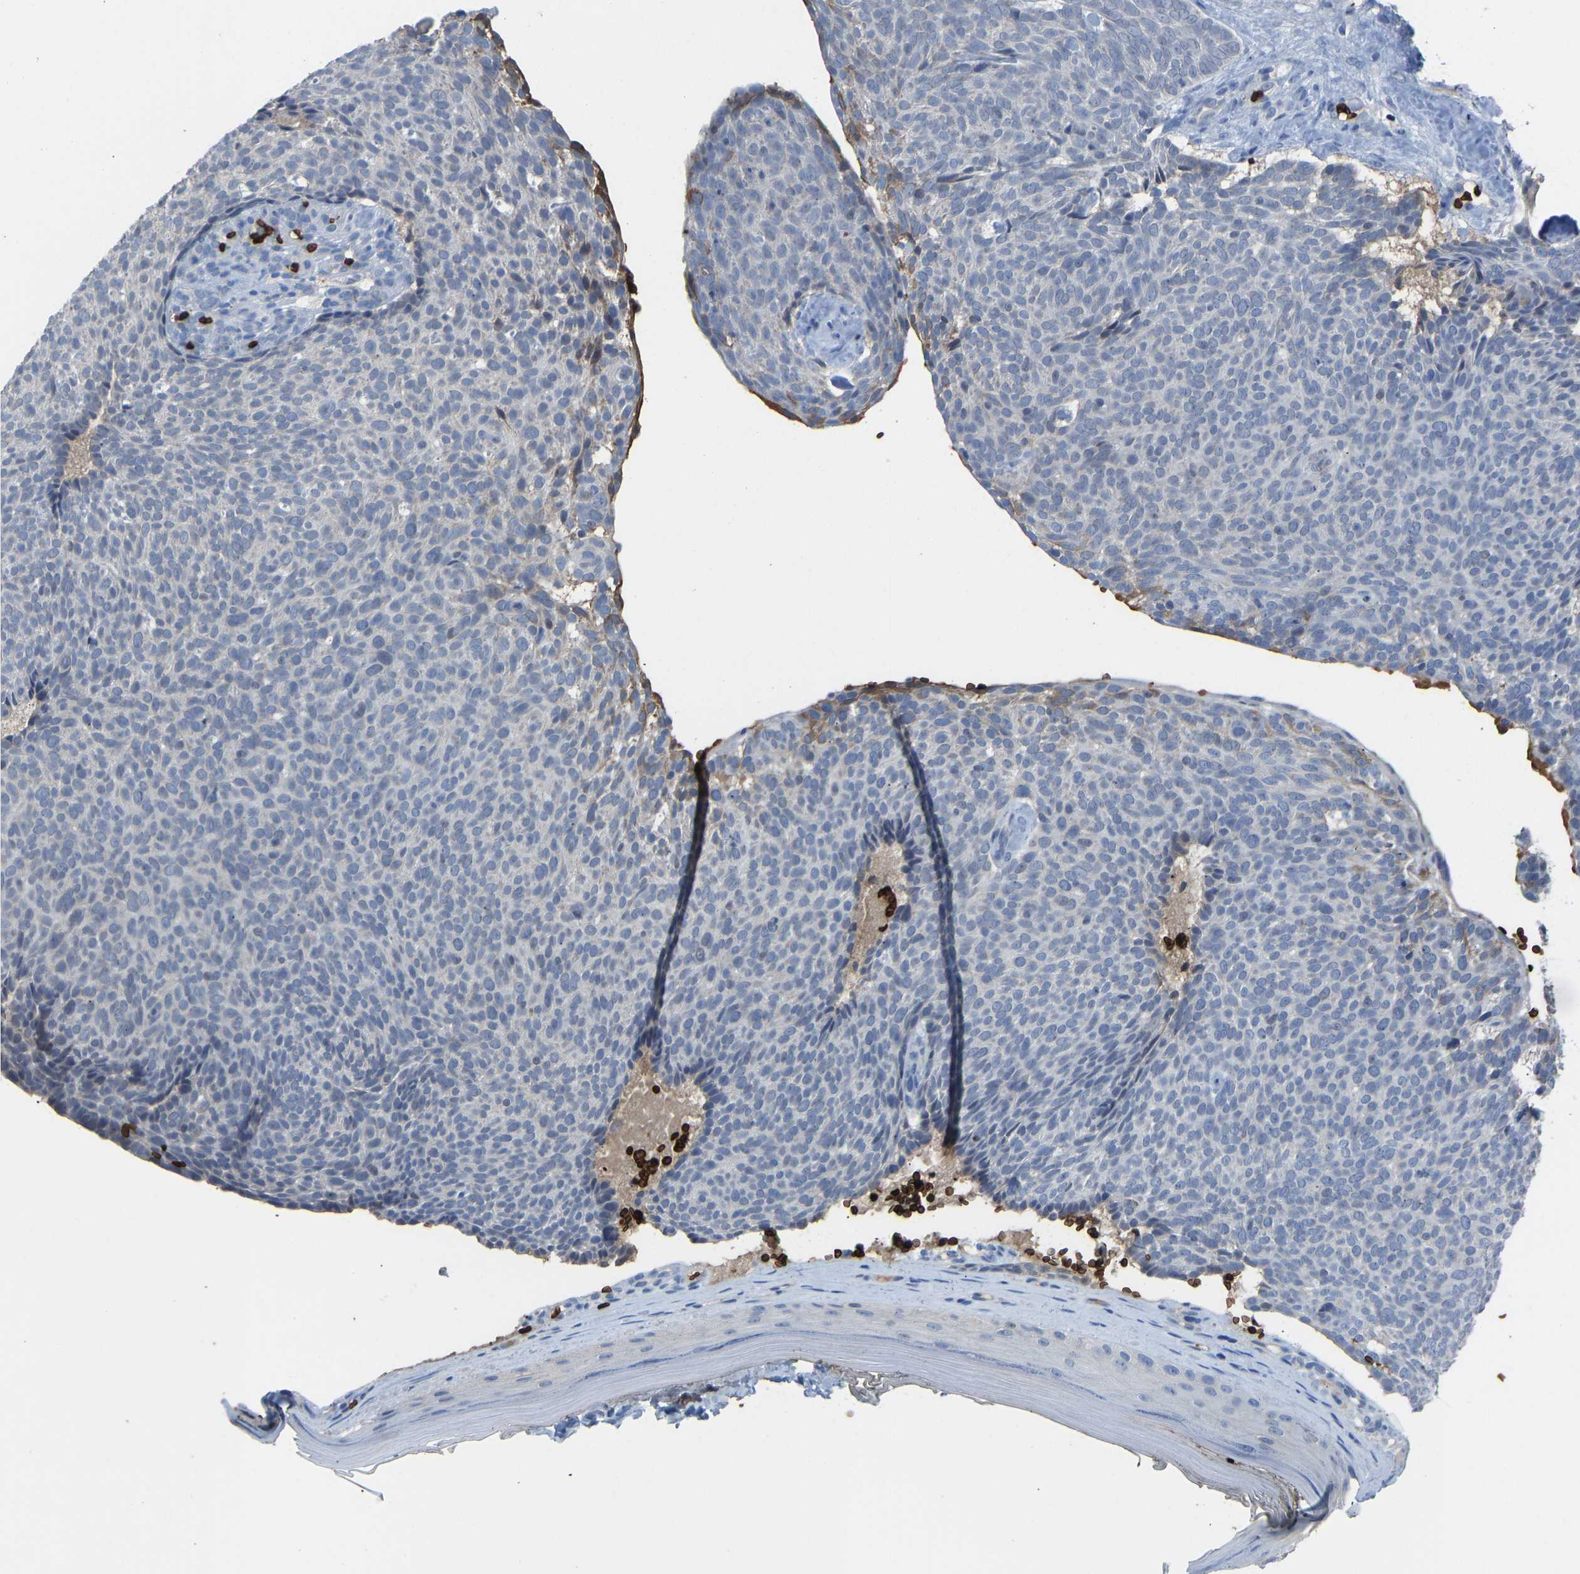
{"staining": {"intensity": "negative", "quantity": "none", "location": "none"}, "tissue": "skin cancer", "cell_type": "Tumor cells", "image_type": "cancer", "snomed": [{"axis": "morphology", "description": "Basal cell carcinoma"}, {"axis": "topography", "description": "Skin"}], "caption": "An immunohistochemistry micrograph of skin basal cell carcinoma is shown. There is no staining in tumor cells of skin basal cell carcinoma.", "gene": "PIGS", "patient": {"sex": "male", "age": 61}}